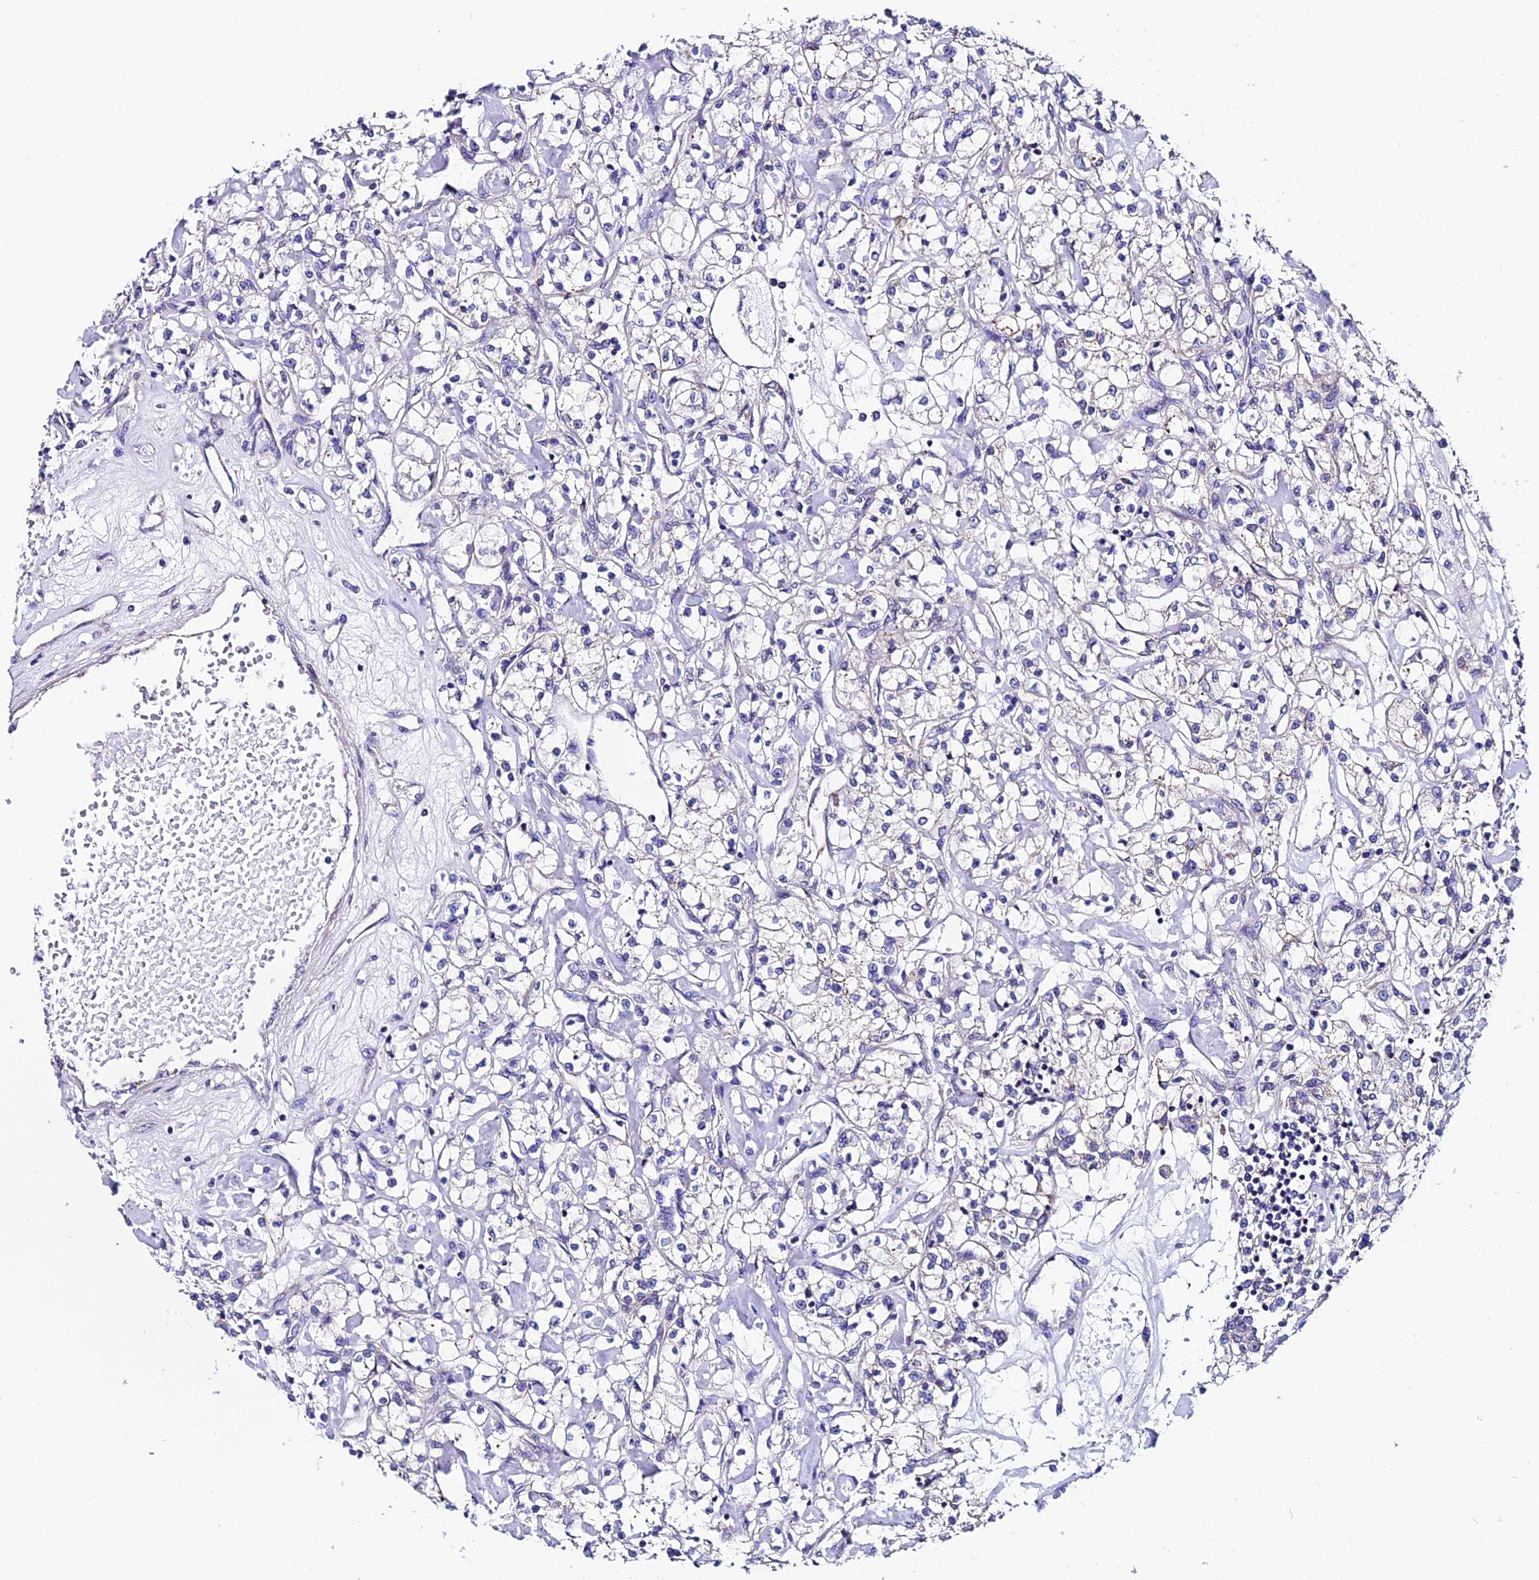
{"staining": {"intensity": "moderate", "quantity": "<25%", "location": "cytoplasmic/membranous"}, "tissue": "renal cancer", "cell_type": "Tumor cells", "image_type": "cancer", "snomed": [{"axis": "morphology", "description": "Adenocarcinoma, NOS"}, {"axis": "topography", "description": "Kidney"}], "caption": "Immunohistochemical staining of renal adenocarcinoma exhibits low levels of moderate cytoplasmic/membranous protein expression in about <25% of tumor cells. The staining is performed using DAB (3,3'-diaminobenzidine) brown chromogen to label protein expression. The nuclei are counter-stained blue using hematoxylin.", "gene": "COMTD1", "patient": {"sex": "female", "age": 59}}